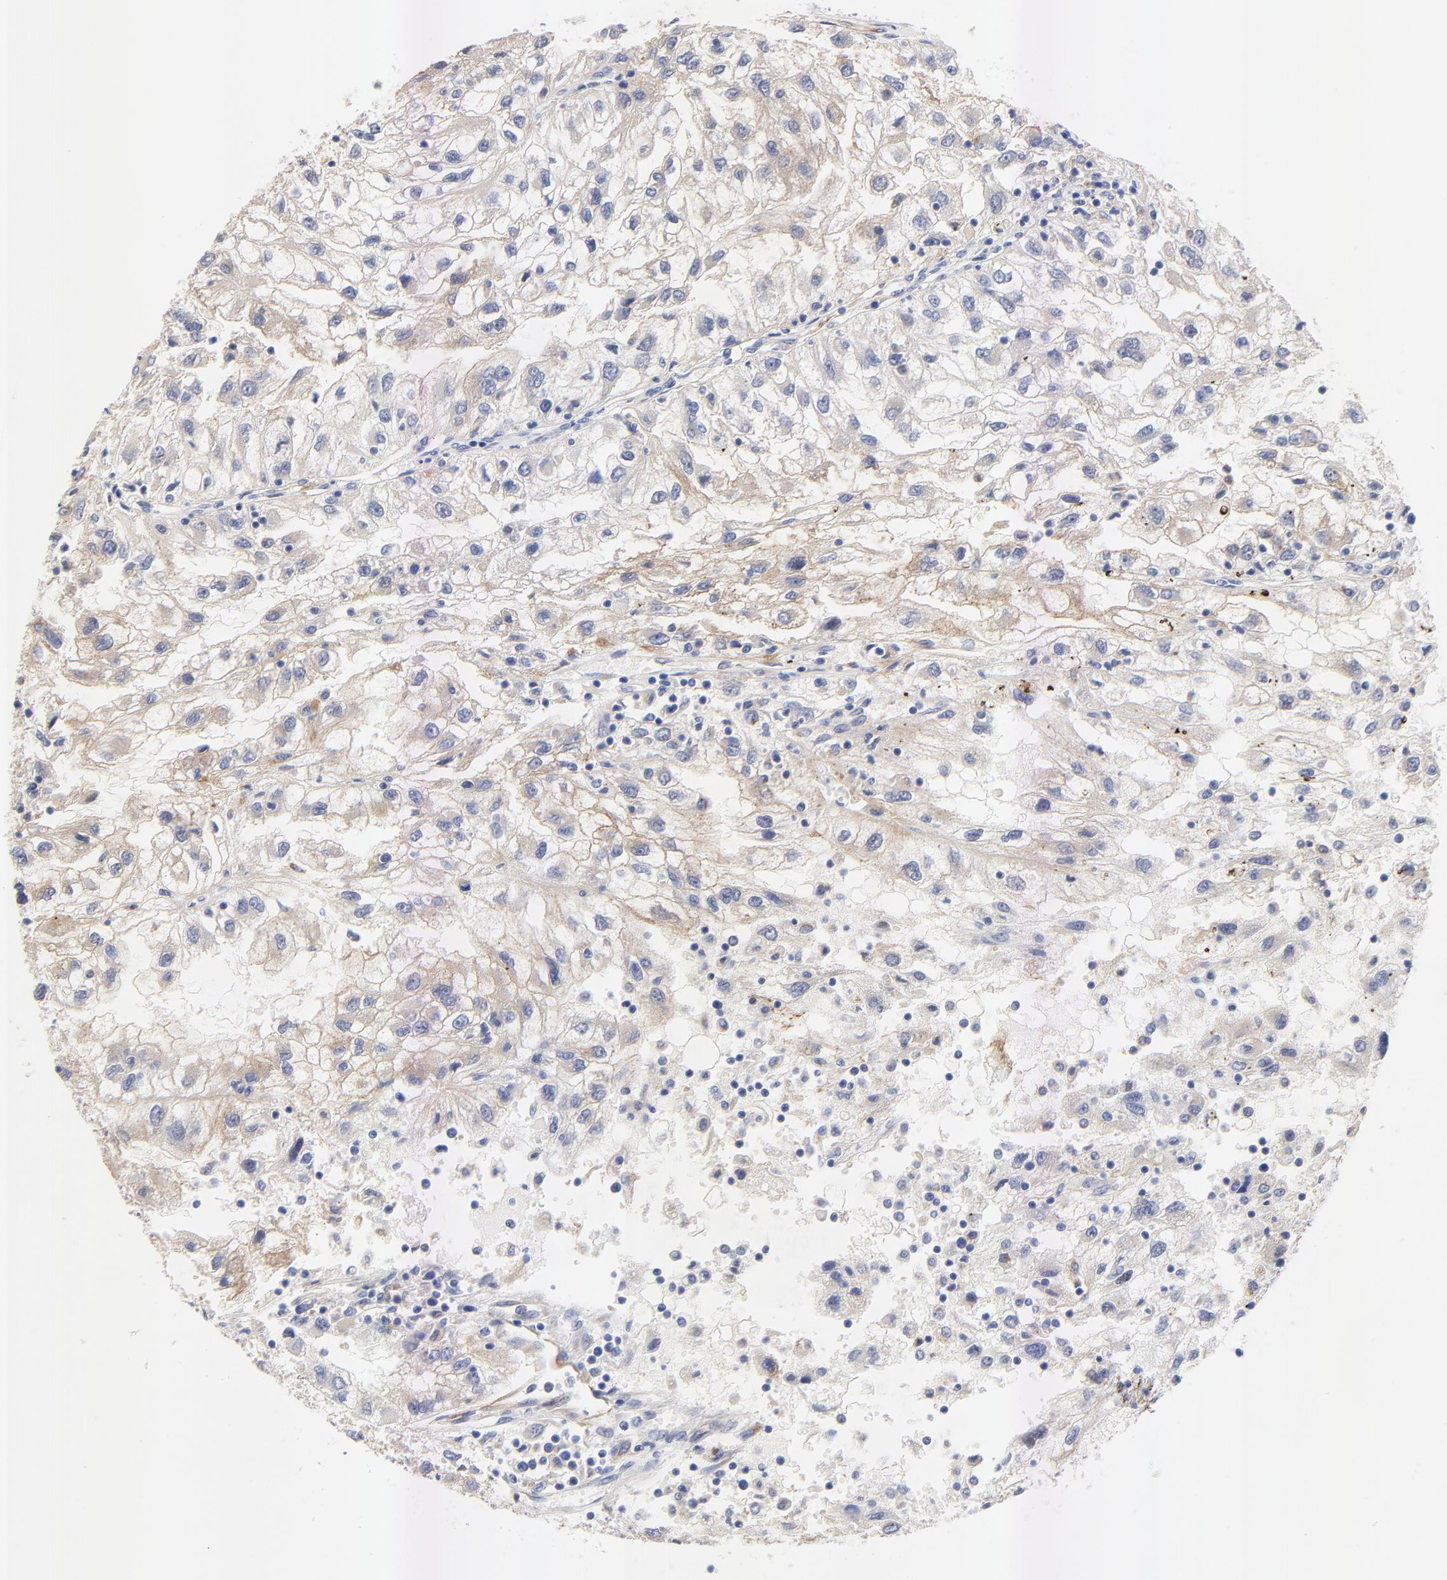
{"staining": {"intensity": "weak", "quantity": ">75%", "location": "cytoplasmic/membranous"}, "tissue": "renal cancer", "cell_type": "Tumor cells", "image_type": "cancer", "snomed": [{"axis": "morphology", "description": "Normal tissue, NOS"}, {"axis": "morphology", "description": "Adenocarcinoma, NOS"}, {"axis": "topography", "description": "Kidney"}], "caption": "A micrograph of human adenocarcinoma (renal) stained for a protein displays weak cytoplasmic/membranous brown staining in tumor cells.", "gene": "FBXL2", "patient": {"sex": "male", "age": 71}}